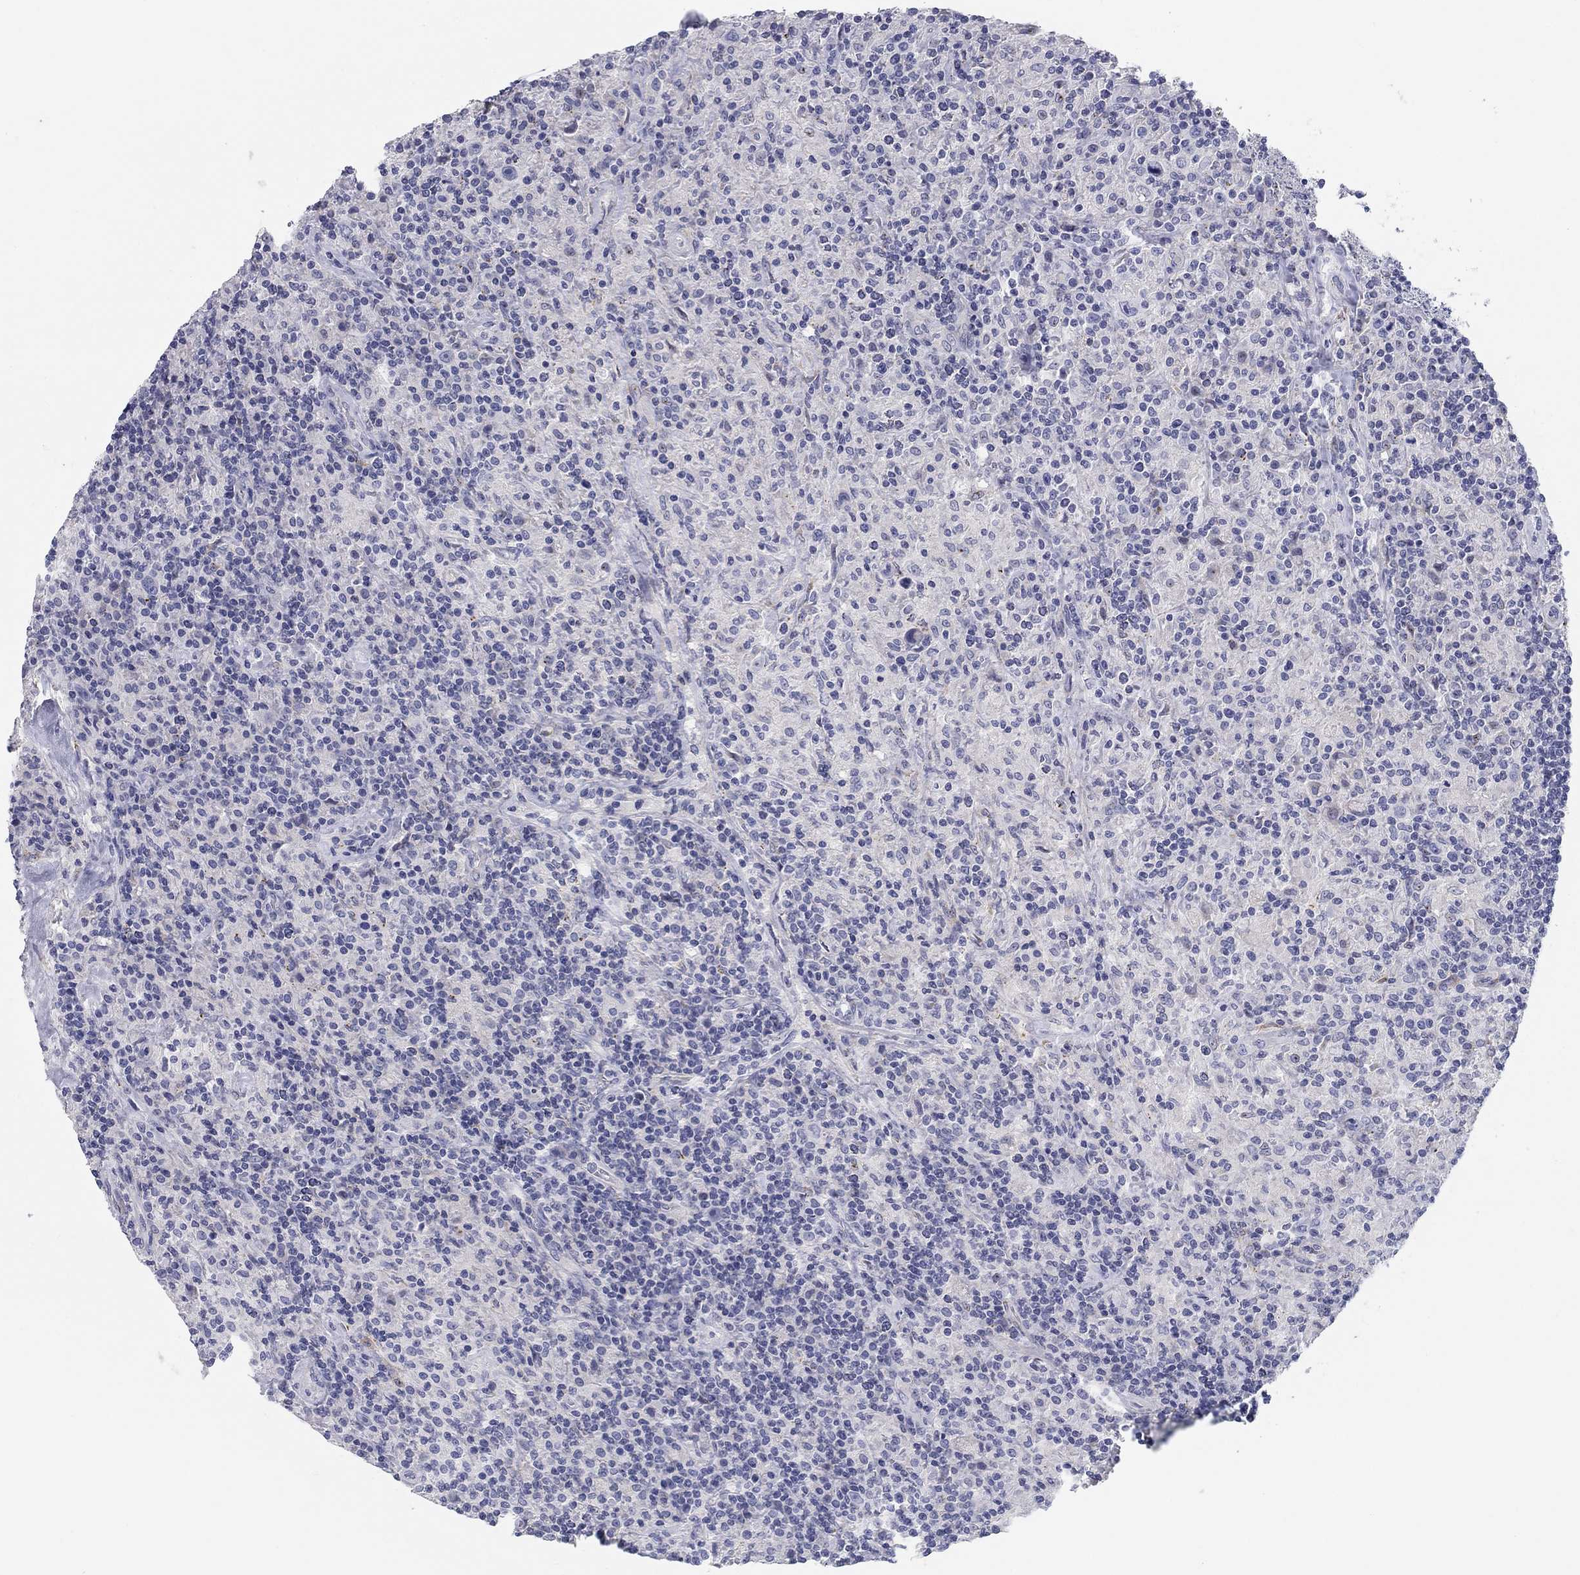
{"staining": {"intensity": "negative", "quantity": "none", "location": "none"}, "tissue": "lymphoma", "cell_type": "Tumor cells", "image_type": "cancer", "snomed": [{"axis": "morphology", "description": "Hodgkin's disease, NOS"}, {"axis": "topography", "description": "Lymph node"}], "caption": "The IHC image has no significant expression in tumor cells of Hodgkin's disease tissue. (DAB IHC, high magnification).", "gene": "SEPTIN3", "patient": {"sex": "male", "age": 70}}